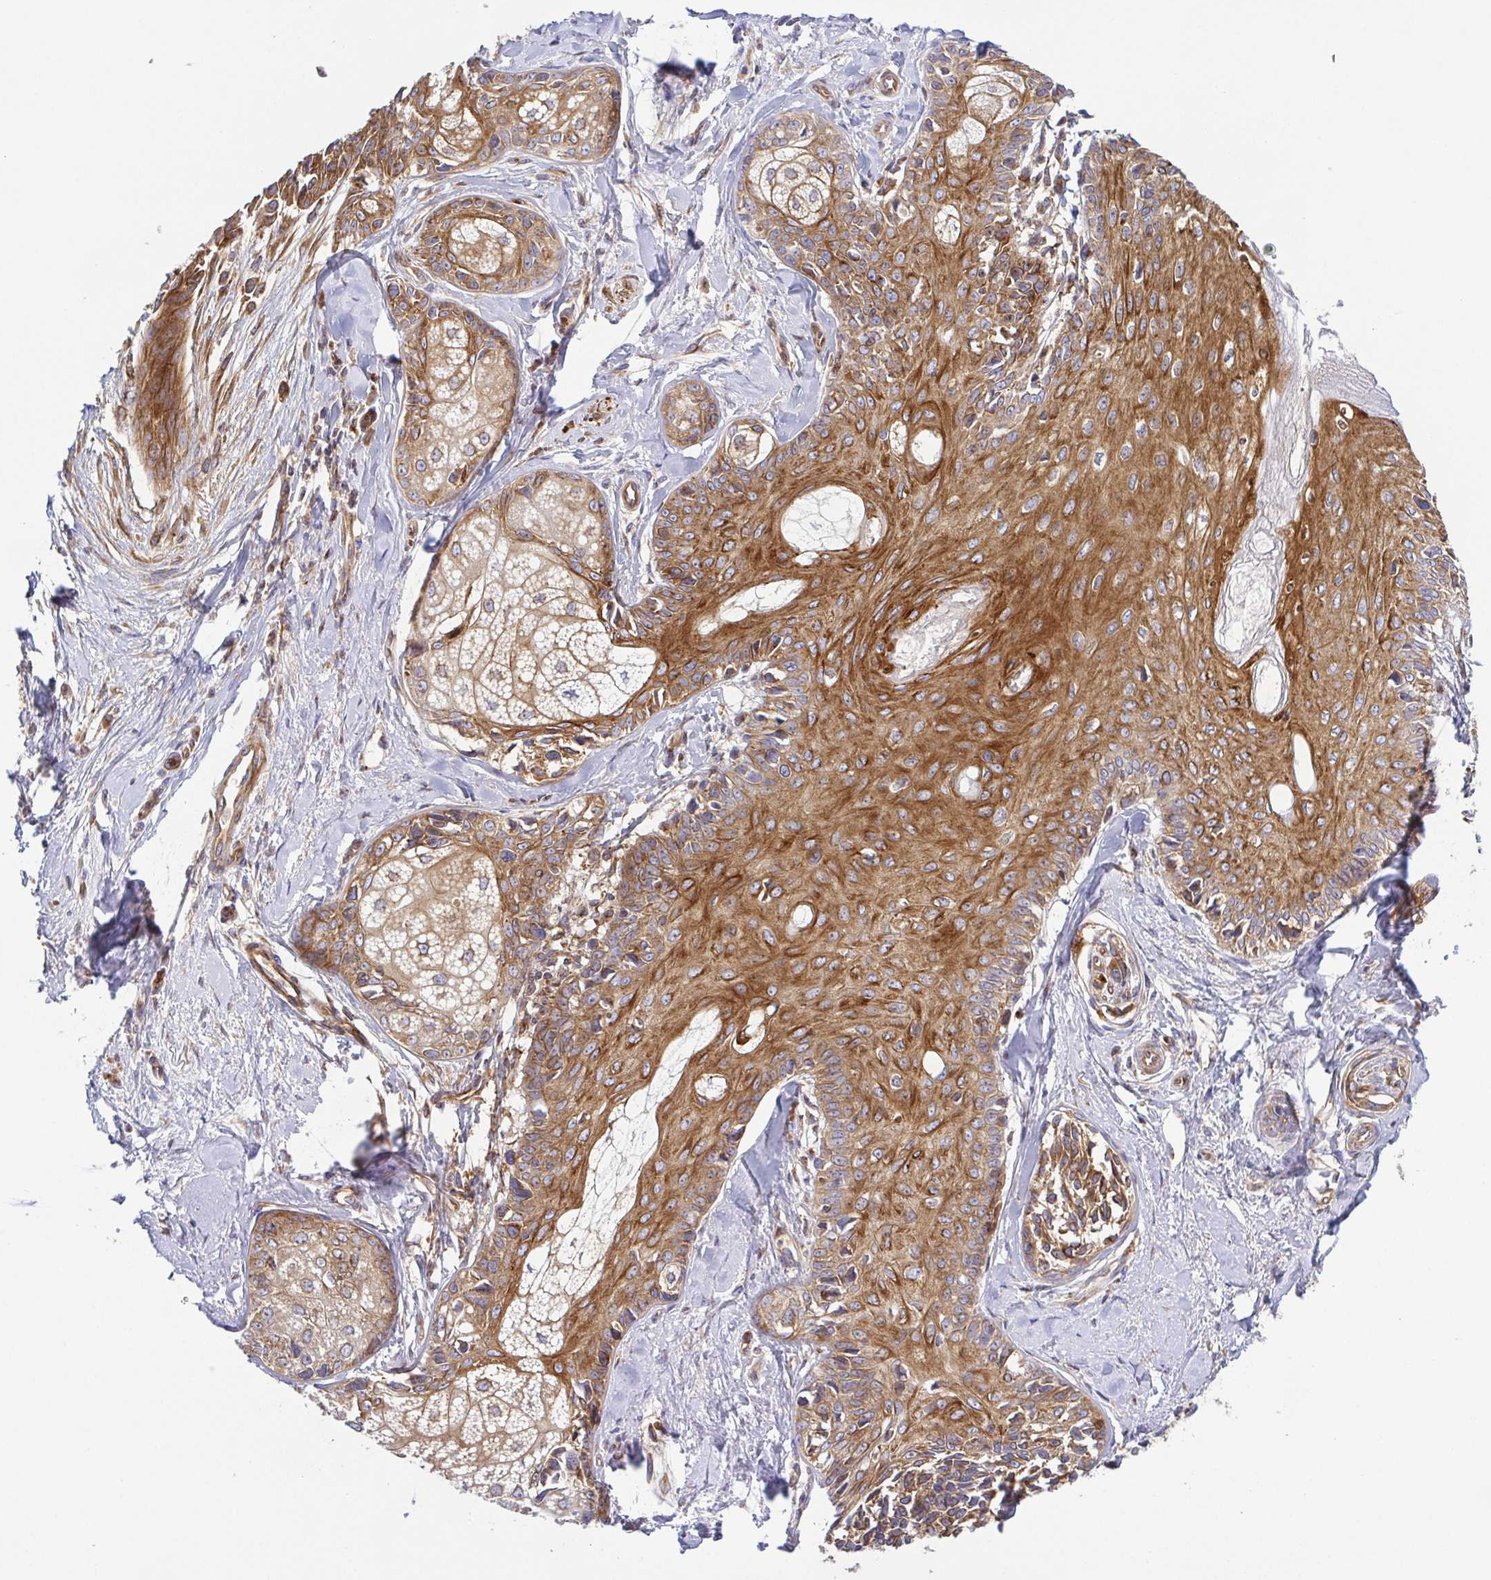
{"staining": {"intensity": "moderate", "quantity": ">75%", "location": "cytoplasmic/membranous"}, "tissue": "melanoma", "cell_type": "Tumor cells", "image_type": "cancer", "snomed": [{"axis": "morphology", "description": "Malignant melanoma, NOS"}, {"axis": "topography", "description": "Skin"}], "caption": "The micrograph shows immunohistochemical staining of malignant melanoma. There is moderate cytoplasmic/membranous staining is present in approximately >75% of tumor cells. The protein of interest is stained brown, and the nuclei are stained in blue (DAB IHC with brightfield microscopy, high magnification).", "gene": "KIF5B", "patient": {"sex": "female", "age": 86}}